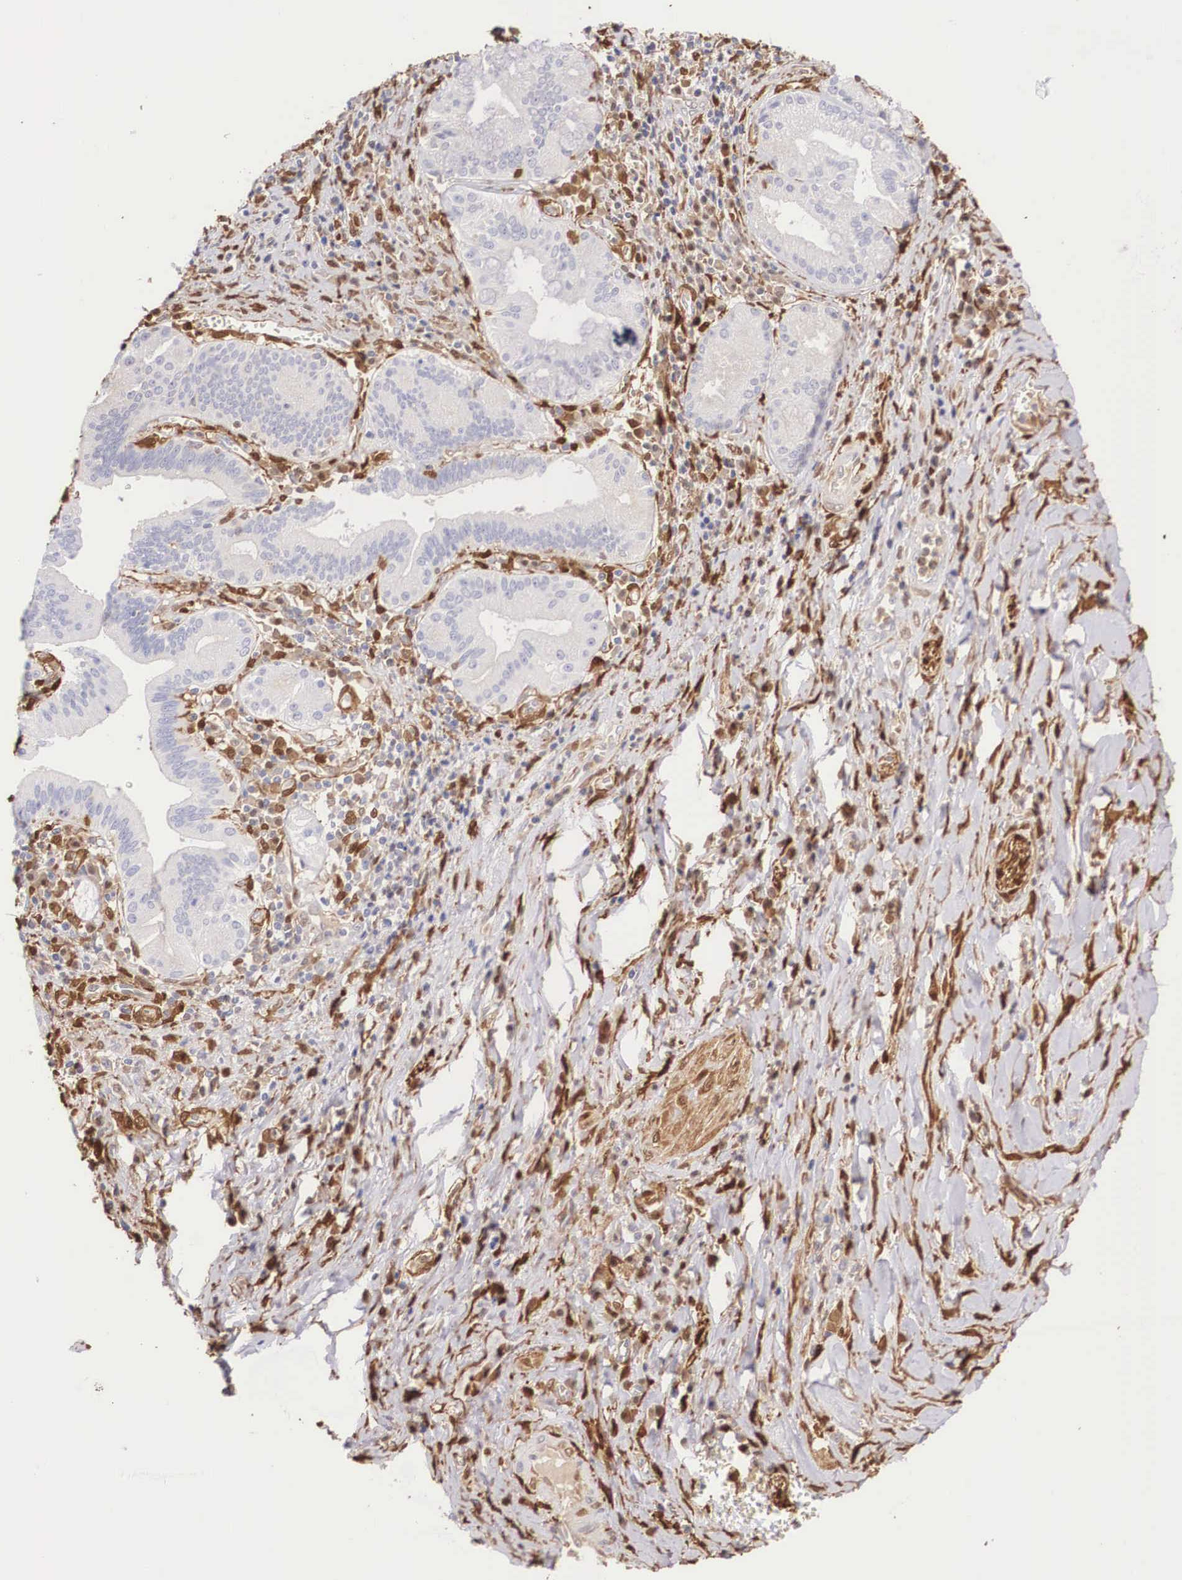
{"staining": {"intensity": "negative", "quantity": "none", "location": "none"}, "tissue": "pancreatic cancer", "cell_type": "Tumor cells", "image_type": "cancer", "snomed": [{"axis": "morphology", "description": "Adenocarcinoma, NOS"}, {"axis": "topography", "description": "Pancreas"}], "caption": "DAB (3,3'-diaminobenzidine) immunohistochemical staining of human pancreatic cancer (adenocarcinoma) demonstrates no significant staining in tumor cells.", "gene": "LGALS1", "patient": {"sex": "male", "age": 69}}